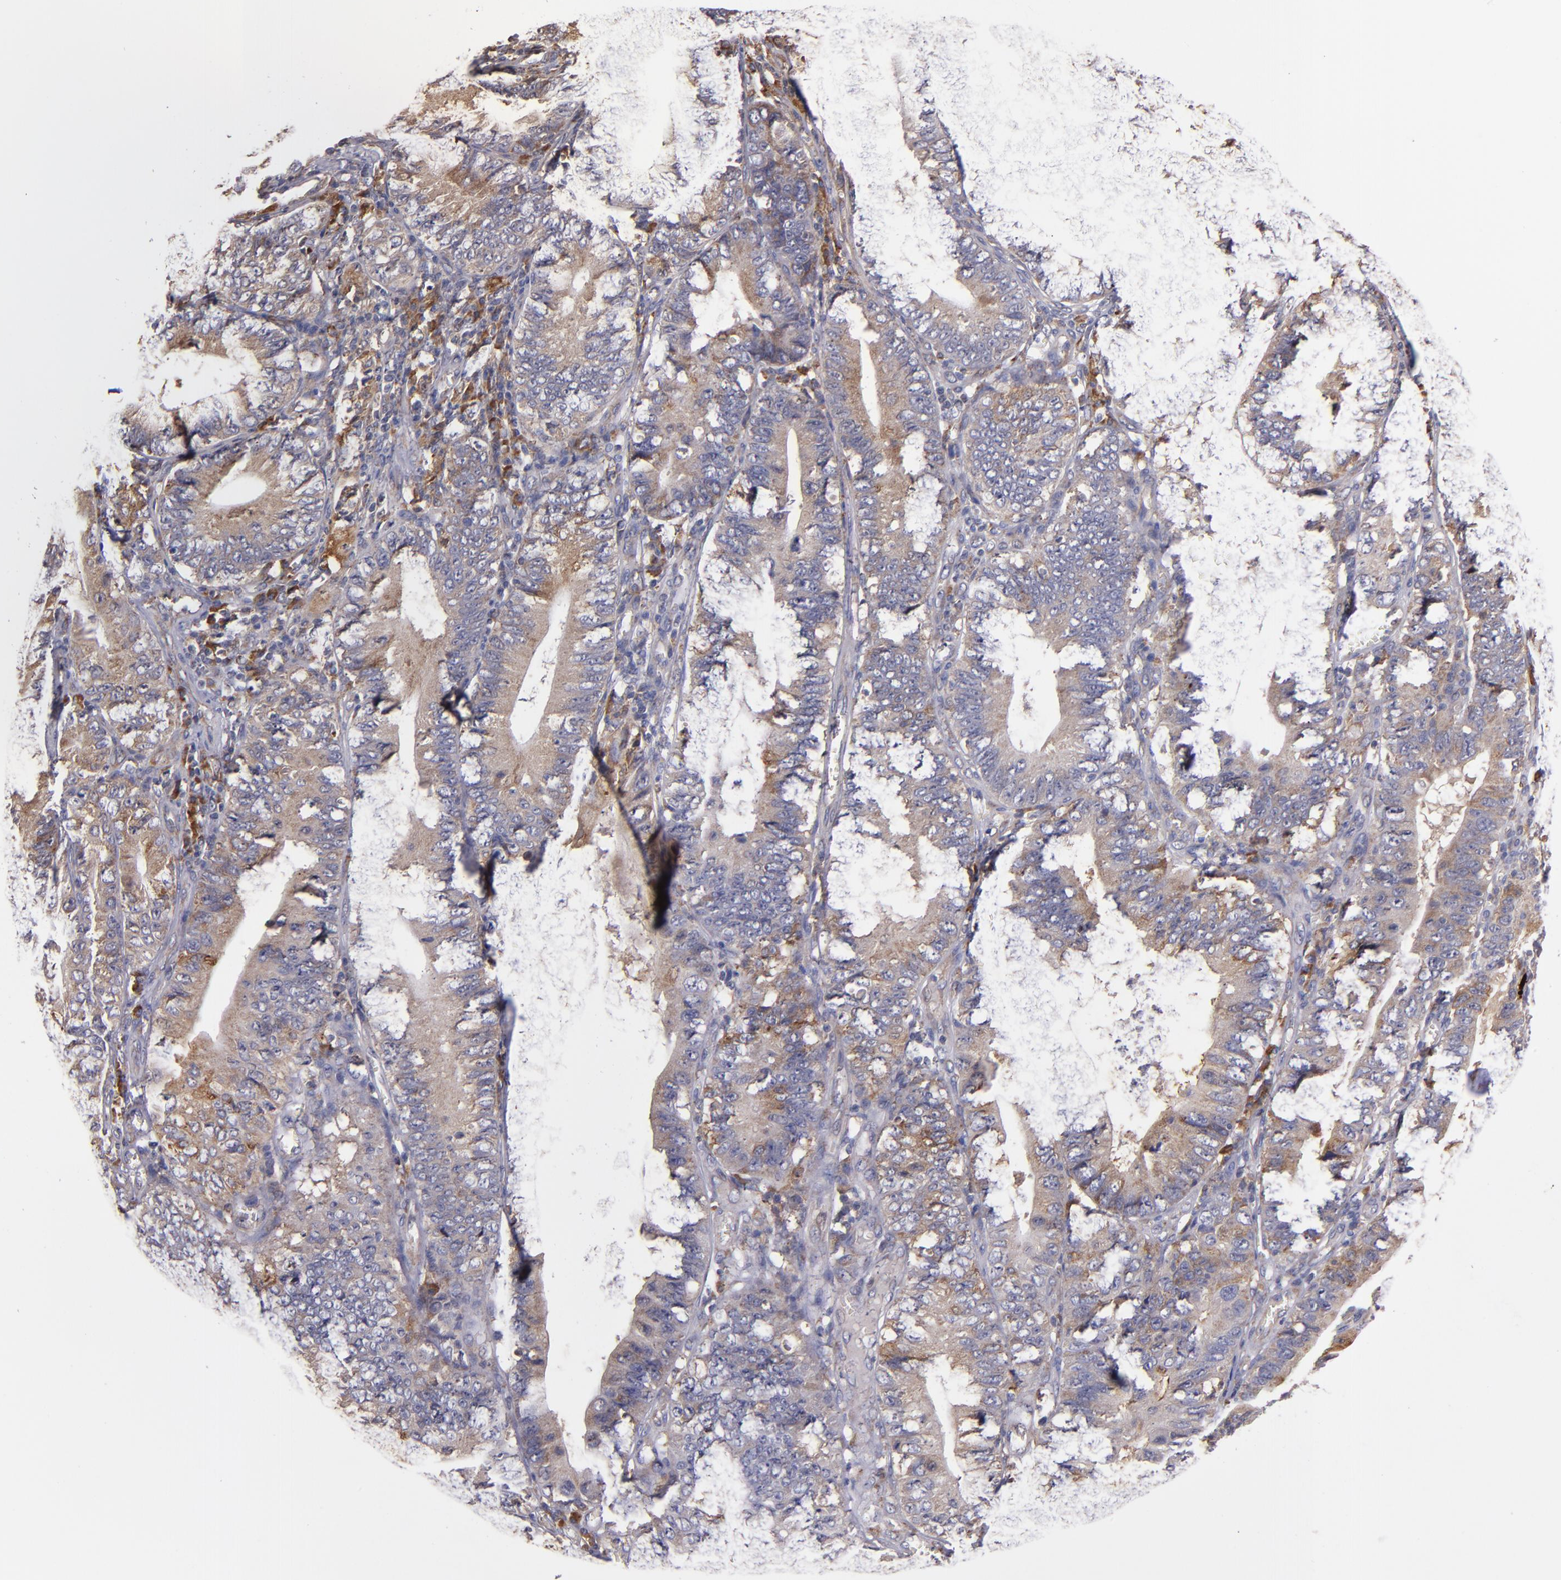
{"staining": {"intensity": "weak", "quantity": ">75%", "location": "cytoplasmic/membranous"}, "tissue": "stomach cancer", "cell_type": "Tumor cells", "image_type": "cancer", "snomed": [{"axis": "morphology", "description": "Adenocarcinoma, NOS"}, {"axis": "topography", "description": "Stomach"}, {"axis": "topography", "description": "Gastric cardia"}], "caption": "A brown stain highlights weak cytoplasmic/membranous positivity of a protein in stomach cancer tumor cells.", "gene": "IFIH1", "patient": {"sex": "male", "age": 59}}